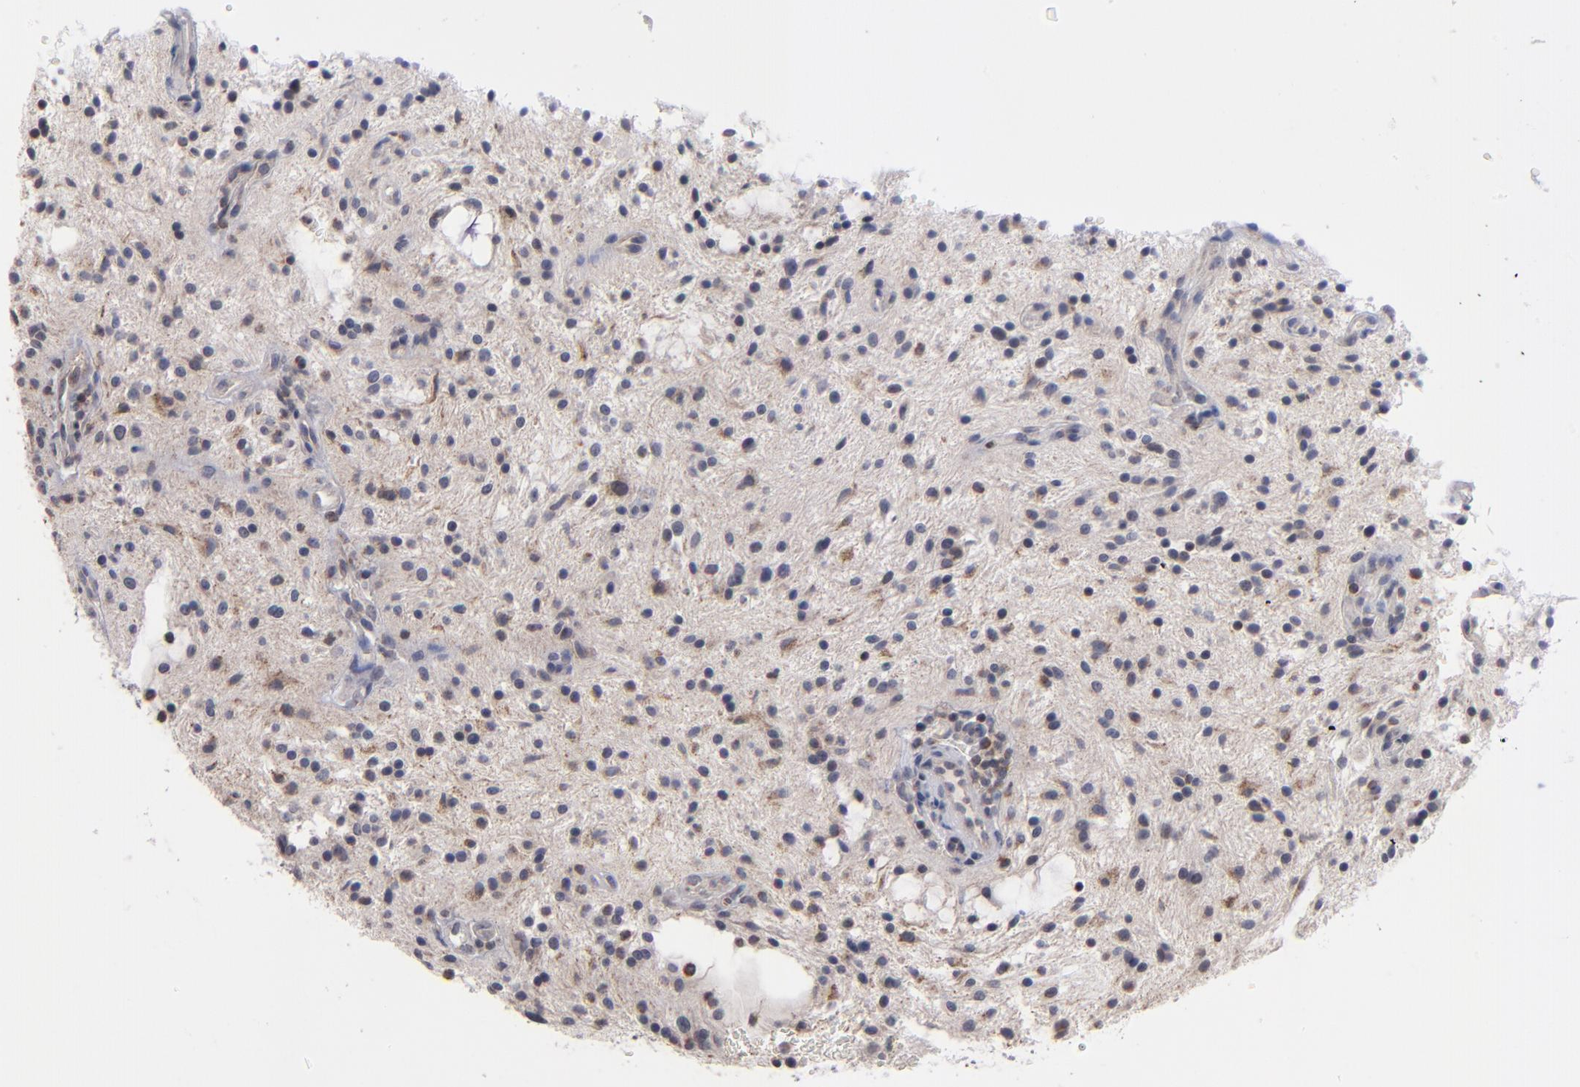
{"staining": {"intensity": "weak", "quantity": "<25%", "location": "cytoplasmic/membranous"}, "tissue": "glioma", "cell_type": "Tumor cells", "image_type": "cancer", "snomed": [{"axis": "morphology", "description": "Glioma, malignant, NOS"}, {"axis": "topography", "description": "Cerebellum"}], "caption": "Micrograph shows no significant protein expression in tumor cells of glioma. (DAB (3,3'-diaminobenzidine) immunohistochemistry visualized using brightfield microscopy, high magnification).", "gene": "ODF2", "patient": {"sex": "female", "age": 10}}